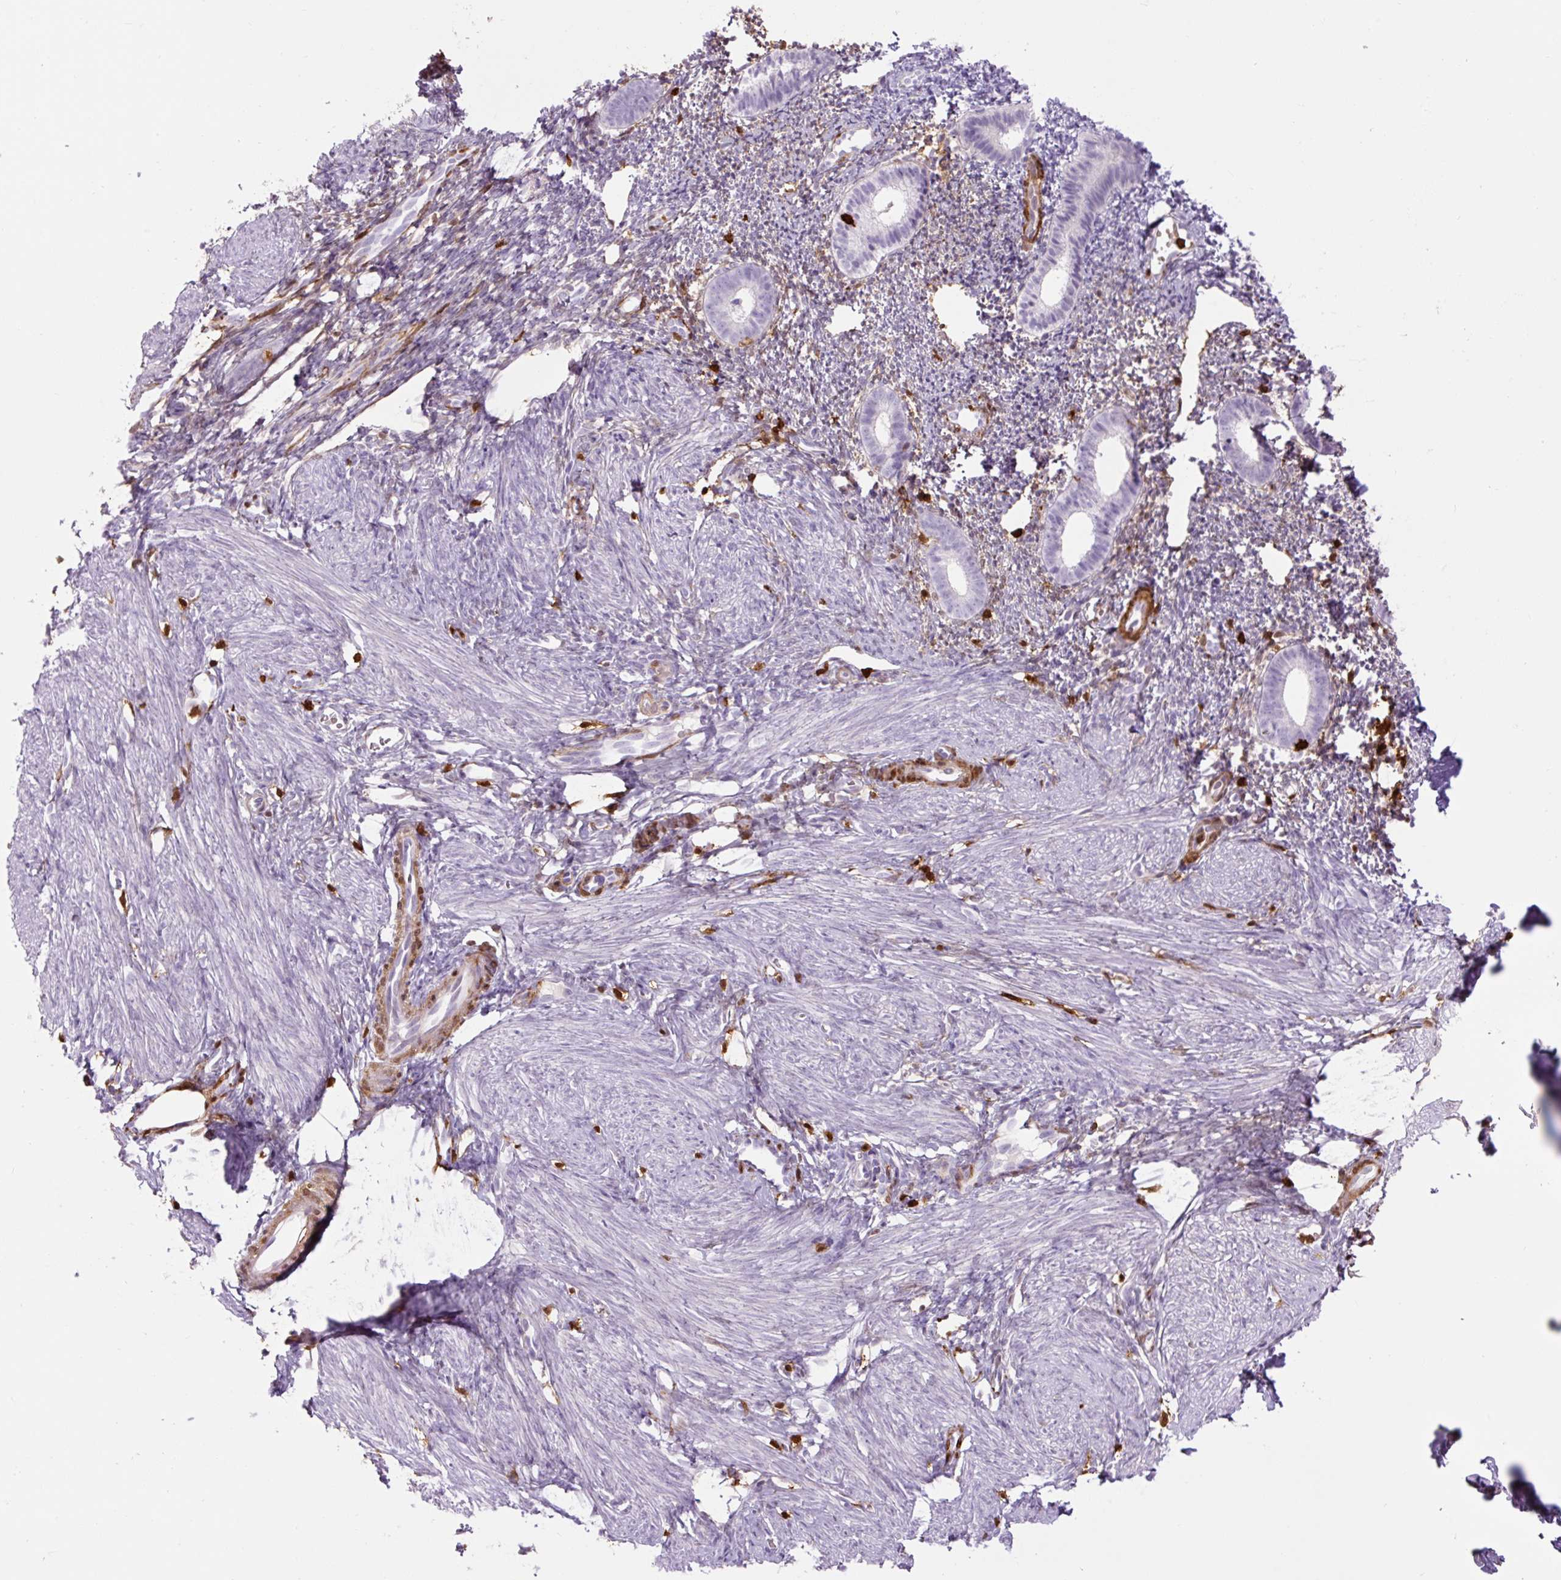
{"staining": {"intensity": "negative", "quantity": "none", "location": "none"}, "tissue": "endometrium", "cell_type": "Cells in endometrial stroma", "image_type": "normal", "snomed": [{"axis": "morphology", "description": "Normal tissue, NOS"}, {"axis": "topography", "description": "Endometrium"}], "caption": "Protein analysis of benign endometrium displays no significant expression in cells in endometrial stroma.", "gene": "S100A4", "patient": {"sex": "female", "age": 39}}